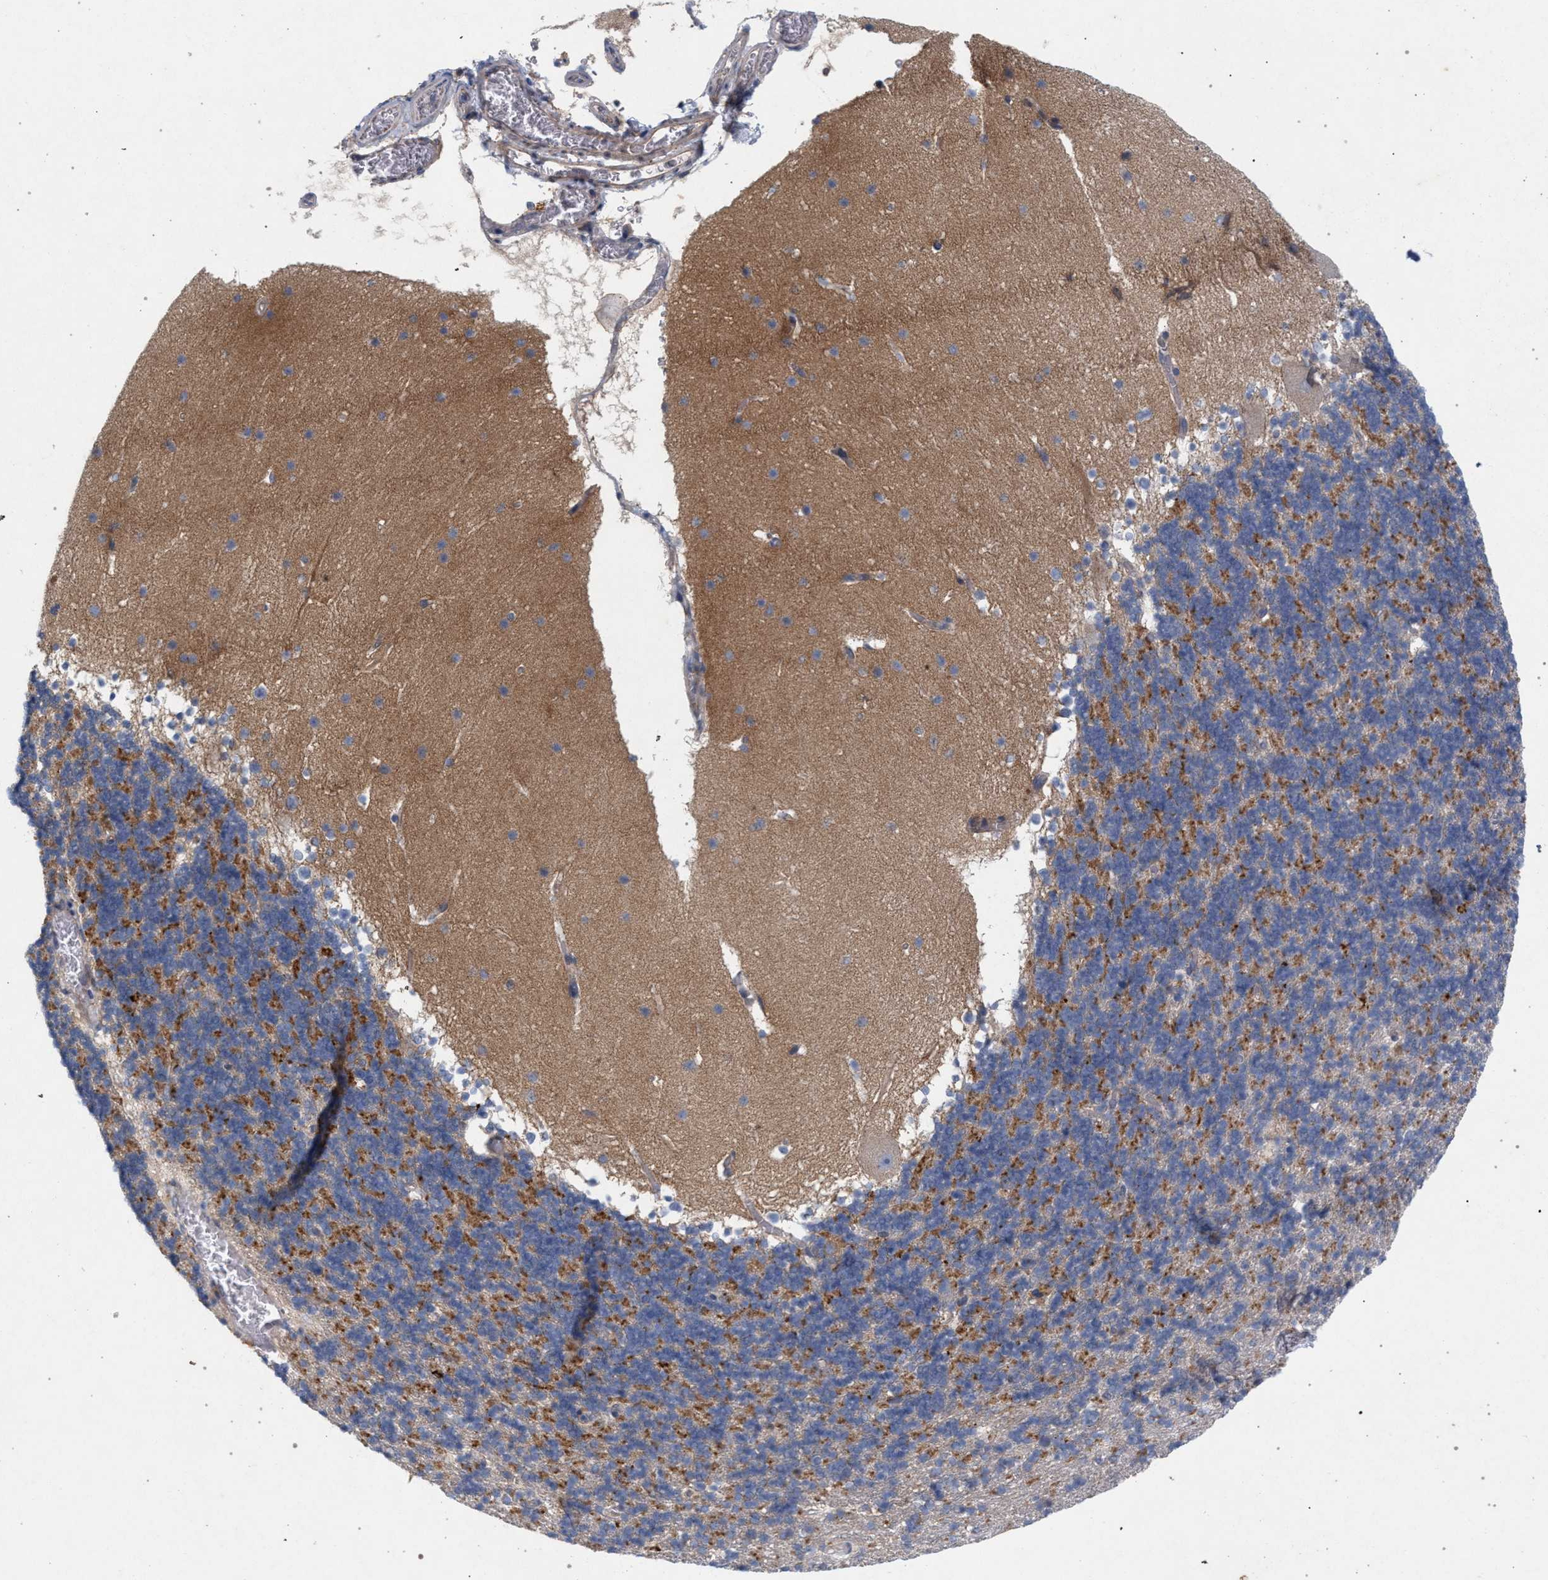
{"staining": {"intensity": "moderate", "quantity": ">75%", "location": "cytoplasmic/membranous"}, "tissue": "cerebellum", "cell_type": "Cells in granular layer", "image_type": "normal", "snomed": [{"axis": "morphology", "description": "Normal tissue, NOS"}, {"axis": "topography", "description": "Cerebellum"}], "caption": "The histopathology image demonstrates immunohistochemical staining of benign cerebellum. There is moderate cytoplasmic/membranous expression is appreciated in about >75% of cells in granular layer.", "gene": "MAMDC2", "patient": {"sex": "male", "age": 45}}